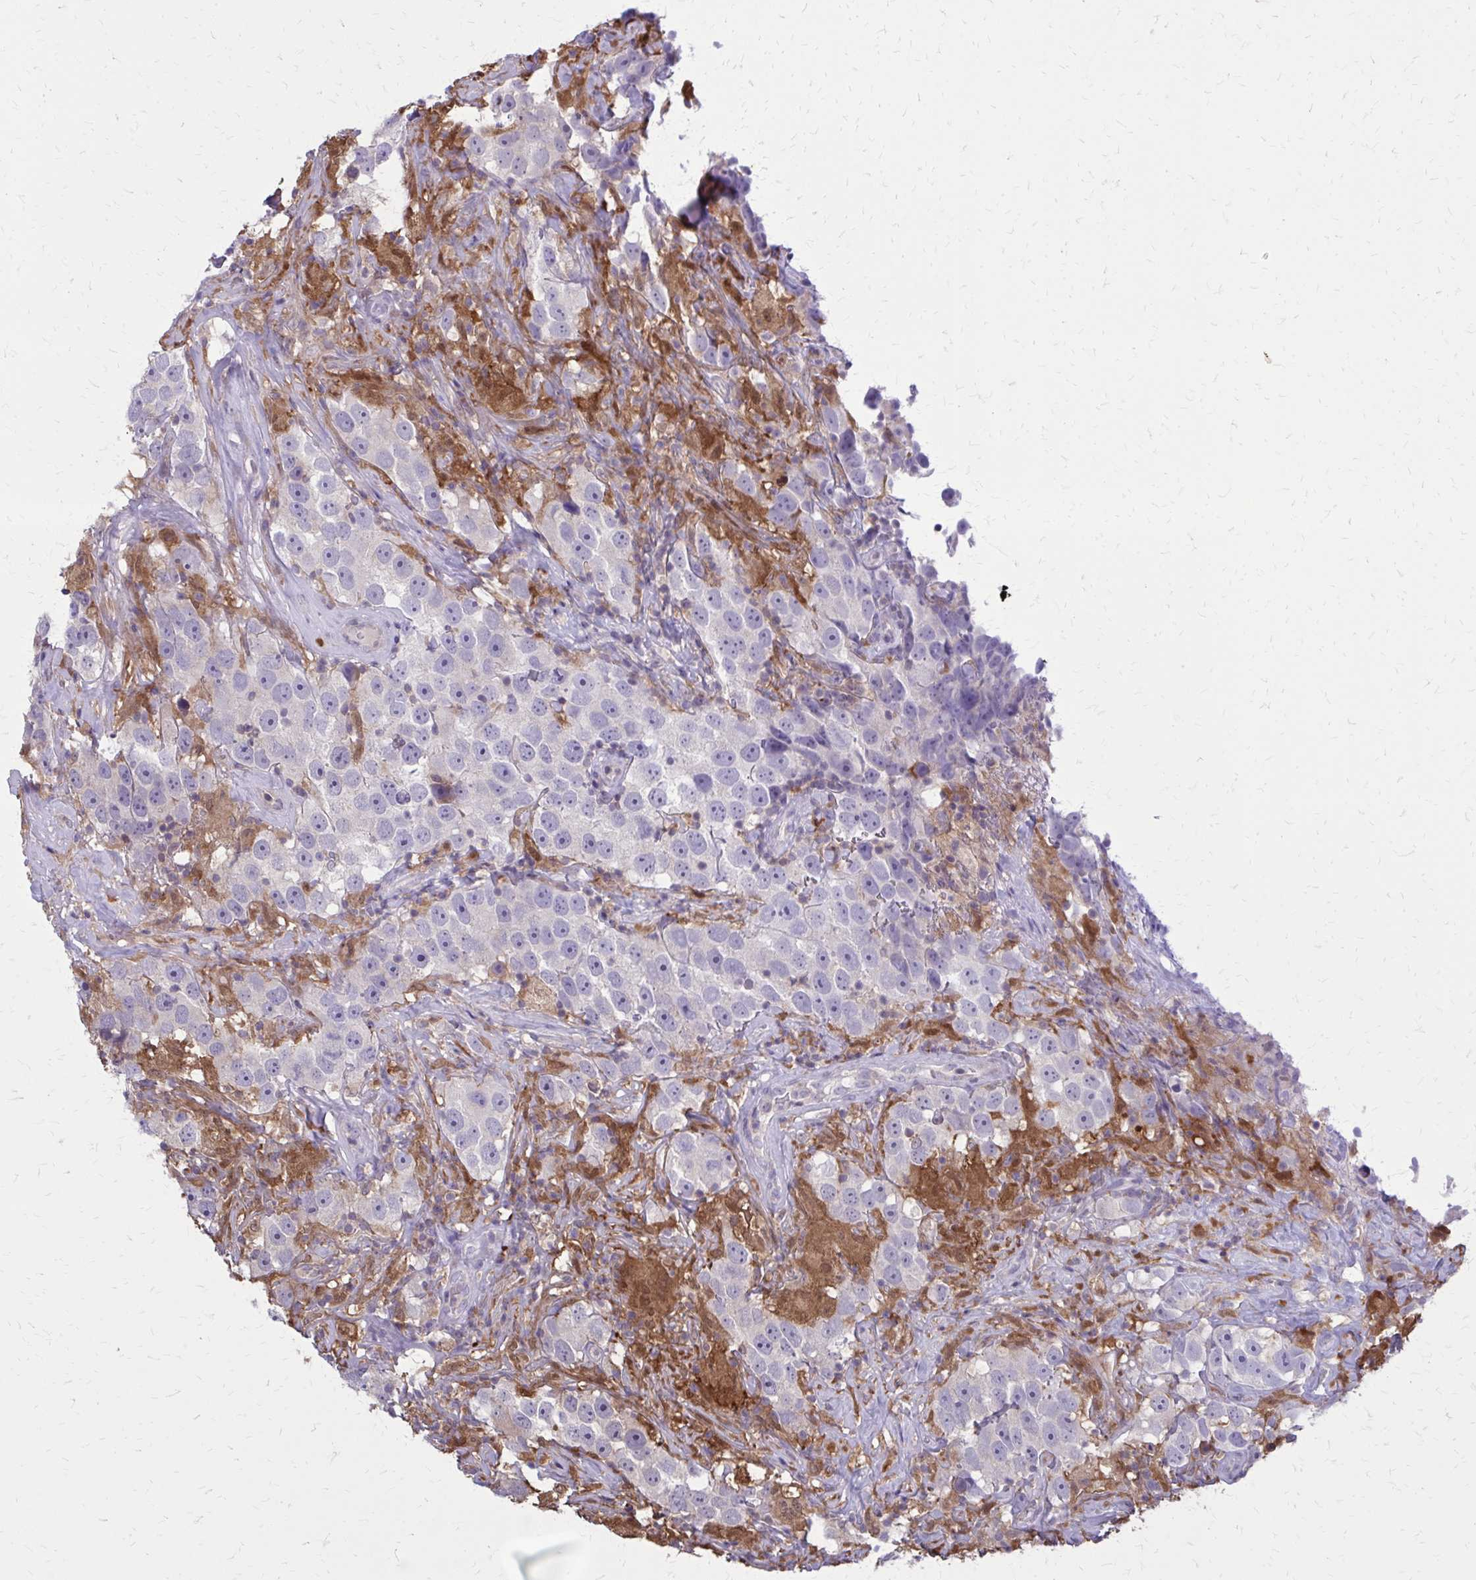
{"staining": {"intensity": "negative", "quantity": "none", "location": "none"}, "tissue": "testis cancer", "cell_type": "Tumor cells", "image_type": "cancer", "snomed": [{"axis": "morphology", "description": "Seminoma, NOS"}, {"axis": "topography", "description": "Testis"}], "caption": "A histopathology image of human testis cancer is negative for staining in tumor cells.", "gene": "DBI", "patient": {"sex": "male", "age": 49}}